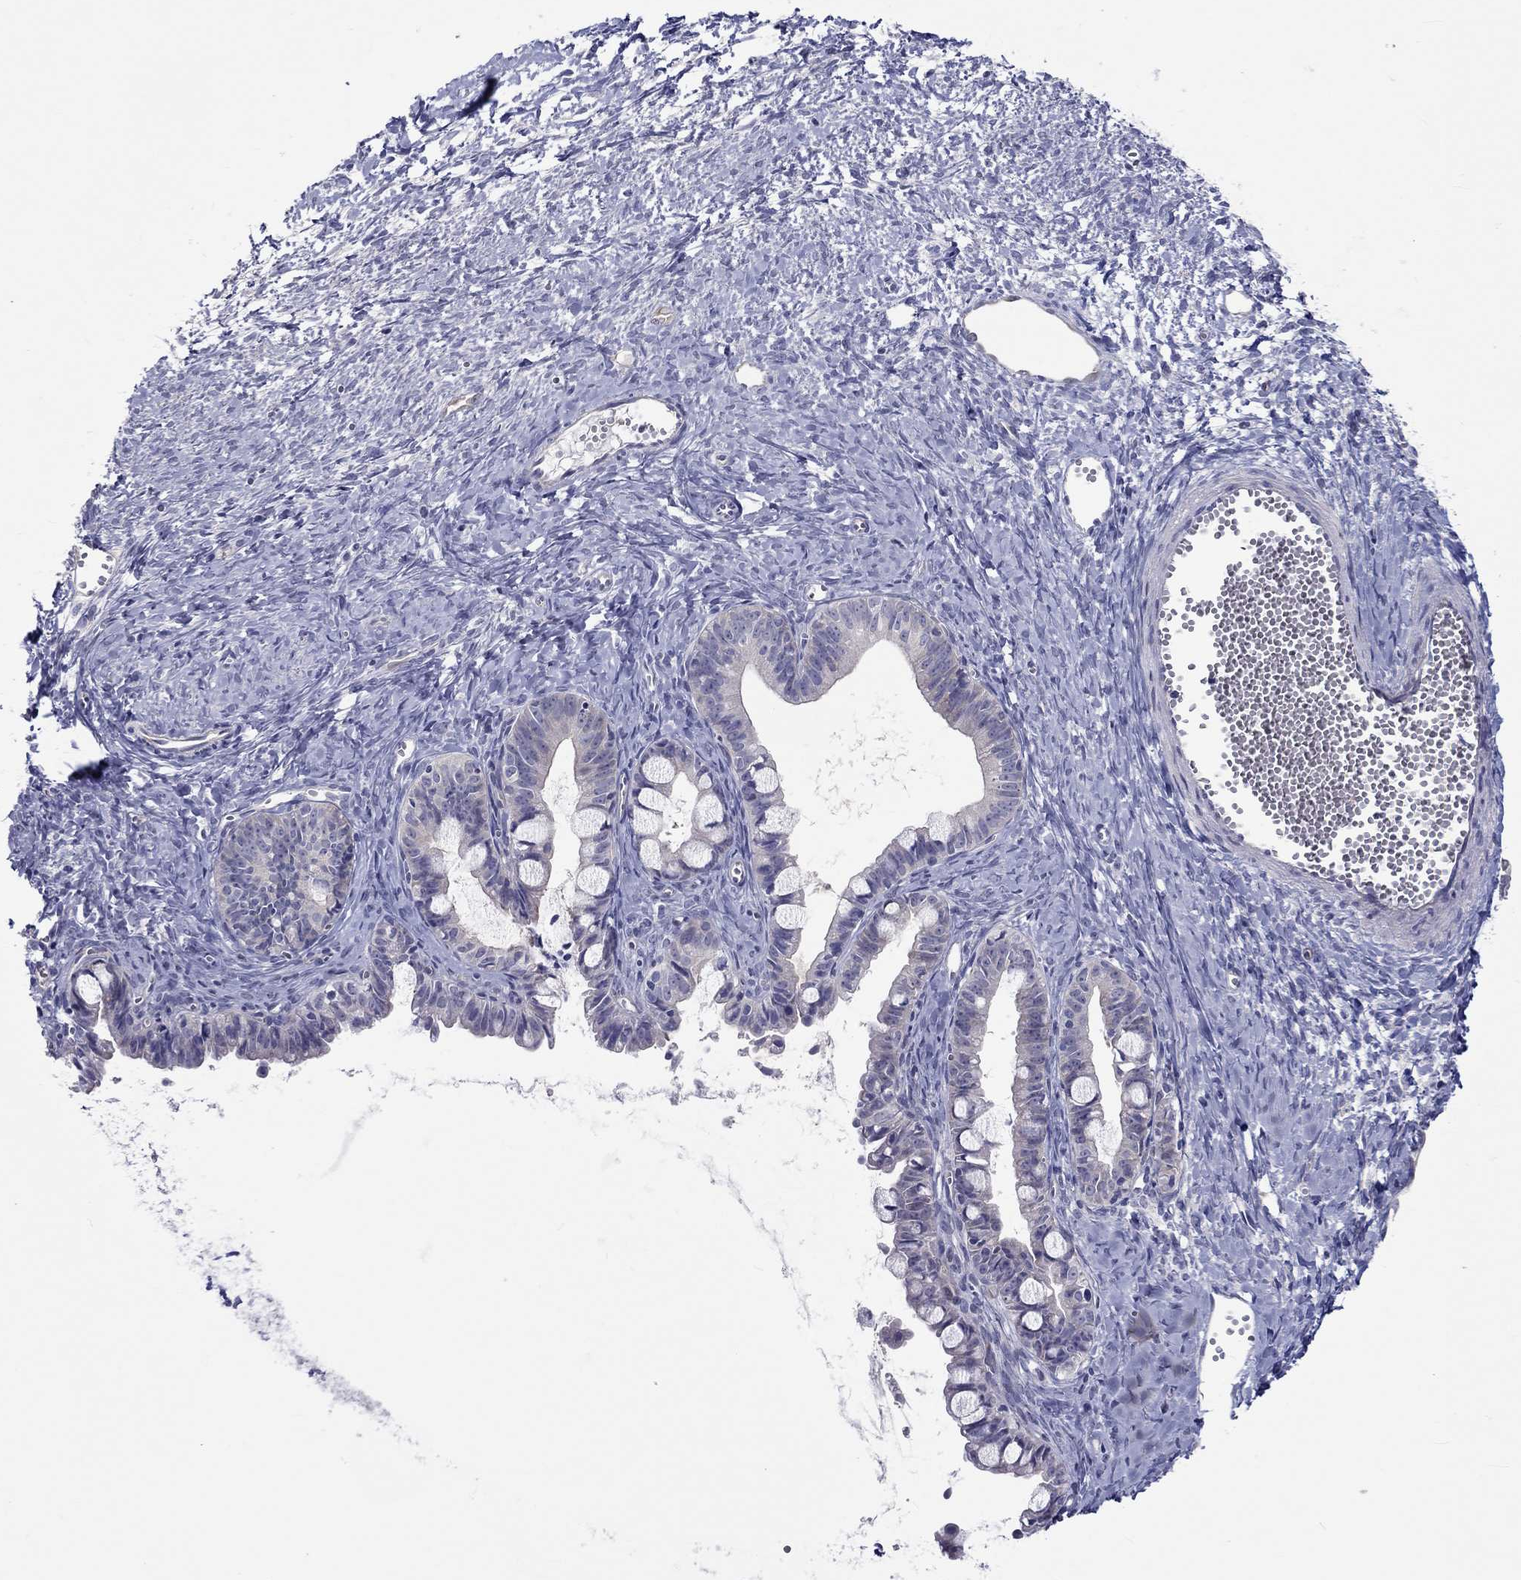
{"staining": {"intensity": "negative", "quantity": "none", "location": "none"}, "tissue": "ovarian cancer", "cell_type": "Tumor cells", "image_type": "cancer", "snomed": [{"axis": "morphology", "description": "Cystadenocarcinoma, mucinous, NOS"}, {"axis": "topography", "description": "Ovary"}], "caption": "An image of ovarian cancer (mucinous cystadenocarcinoma) stained for a protein demonstrates no brown staining in tumor cells.", "gene": "ABCG4", "patient": {"sex": "female", "age": 63}}